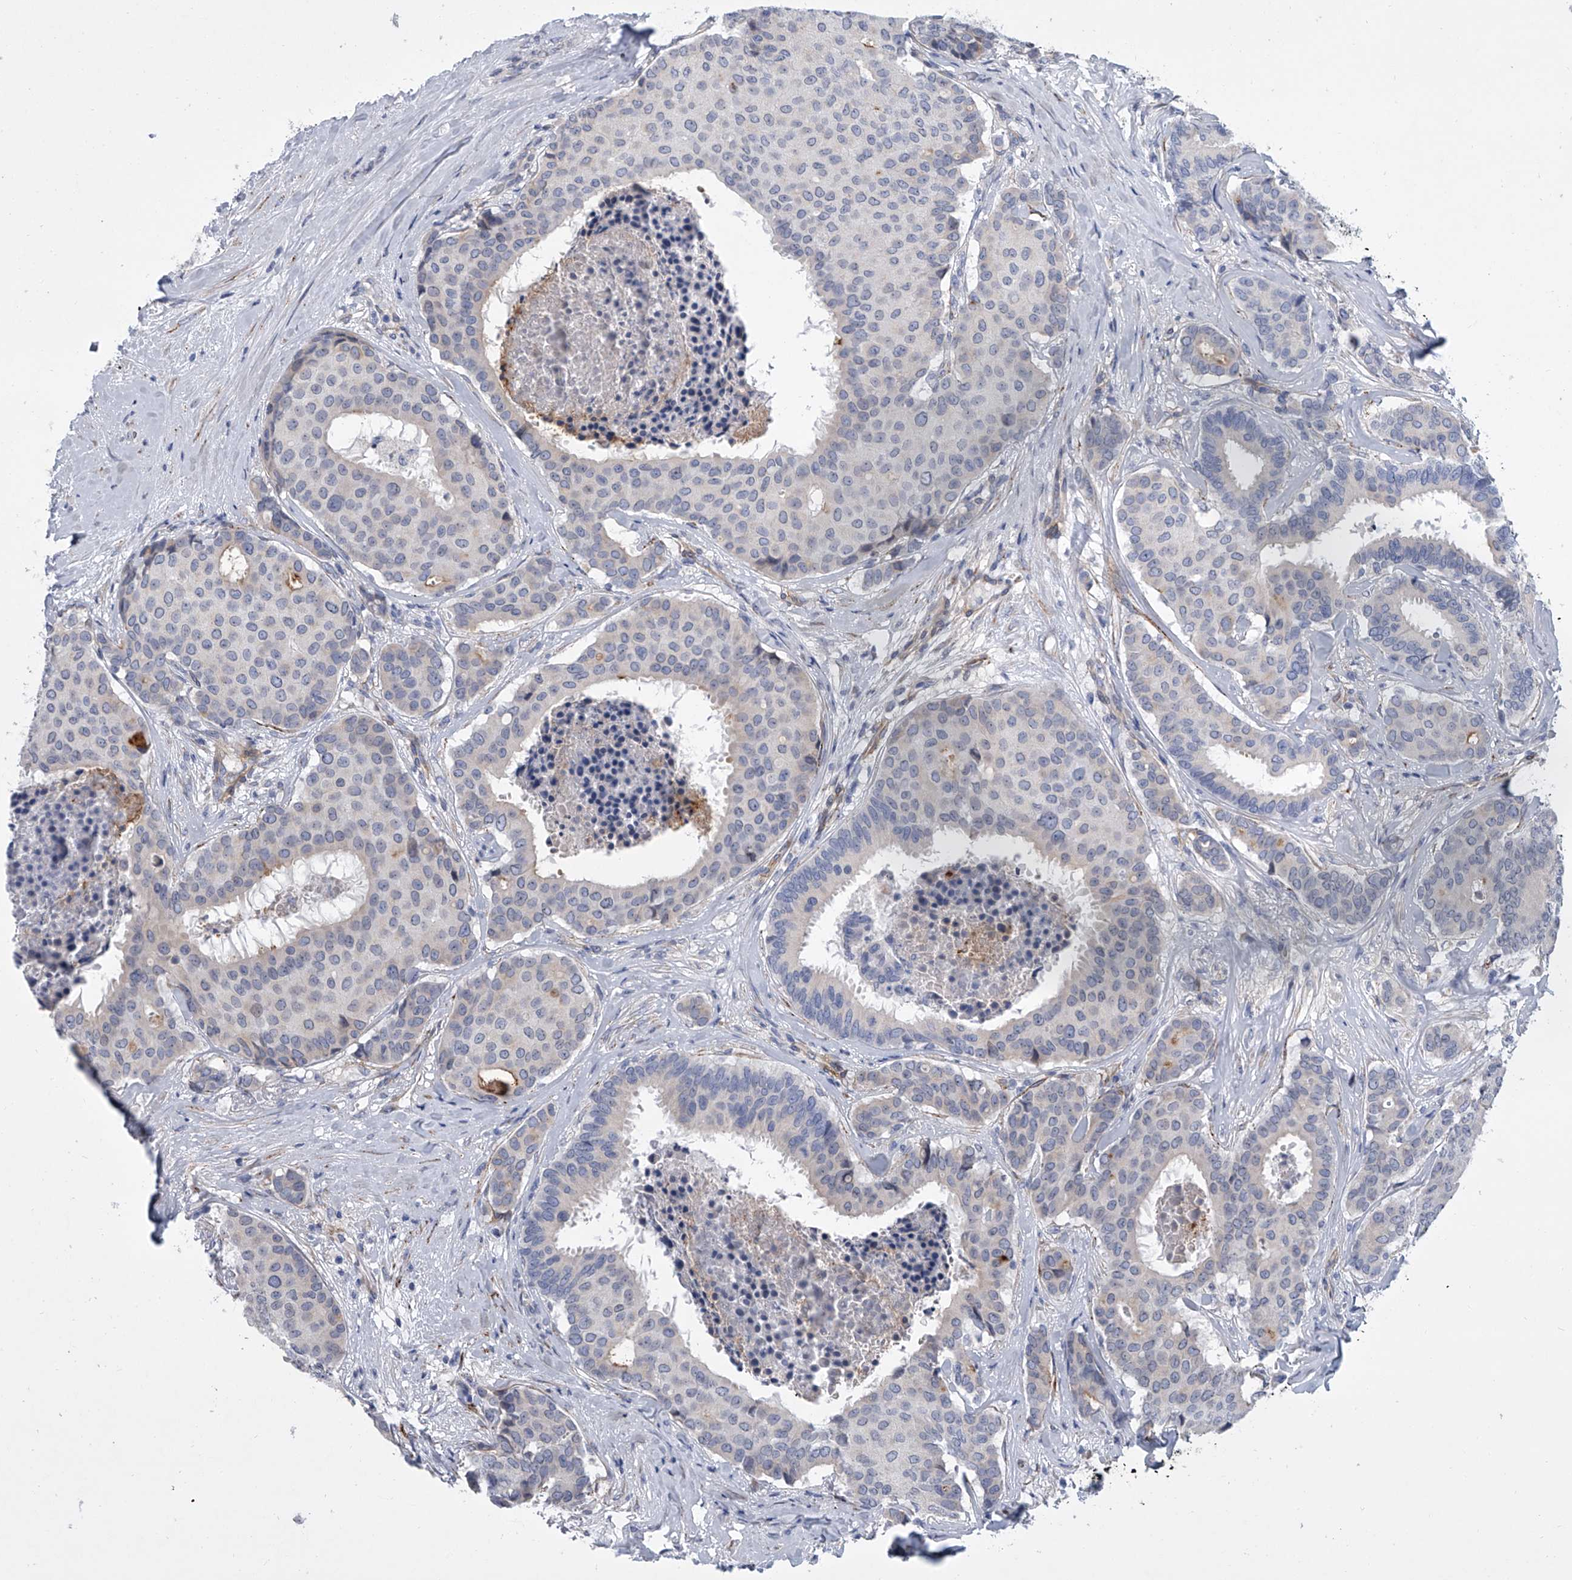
{"staining": {"intensity": "negative", "quantity": "none", "location": "none"}, "tissue": "breast cancer", "cell_type": "Tumor cells", "image_type": "cancer", "snomed": [{"axis": "morphology", "description": "Duct carcinoma"}, {"axis": "topography", "description": "Breast"}], "caption": "Immunohistochemistry (IHC) histopathology image of neoplastic tissue: invasive ductal carcinoma (breast) stained with DAB exhibits no significant protein staining in tumor cells.", "gene": "ALG14", "patient": {"sex": "female", "age": 75}}